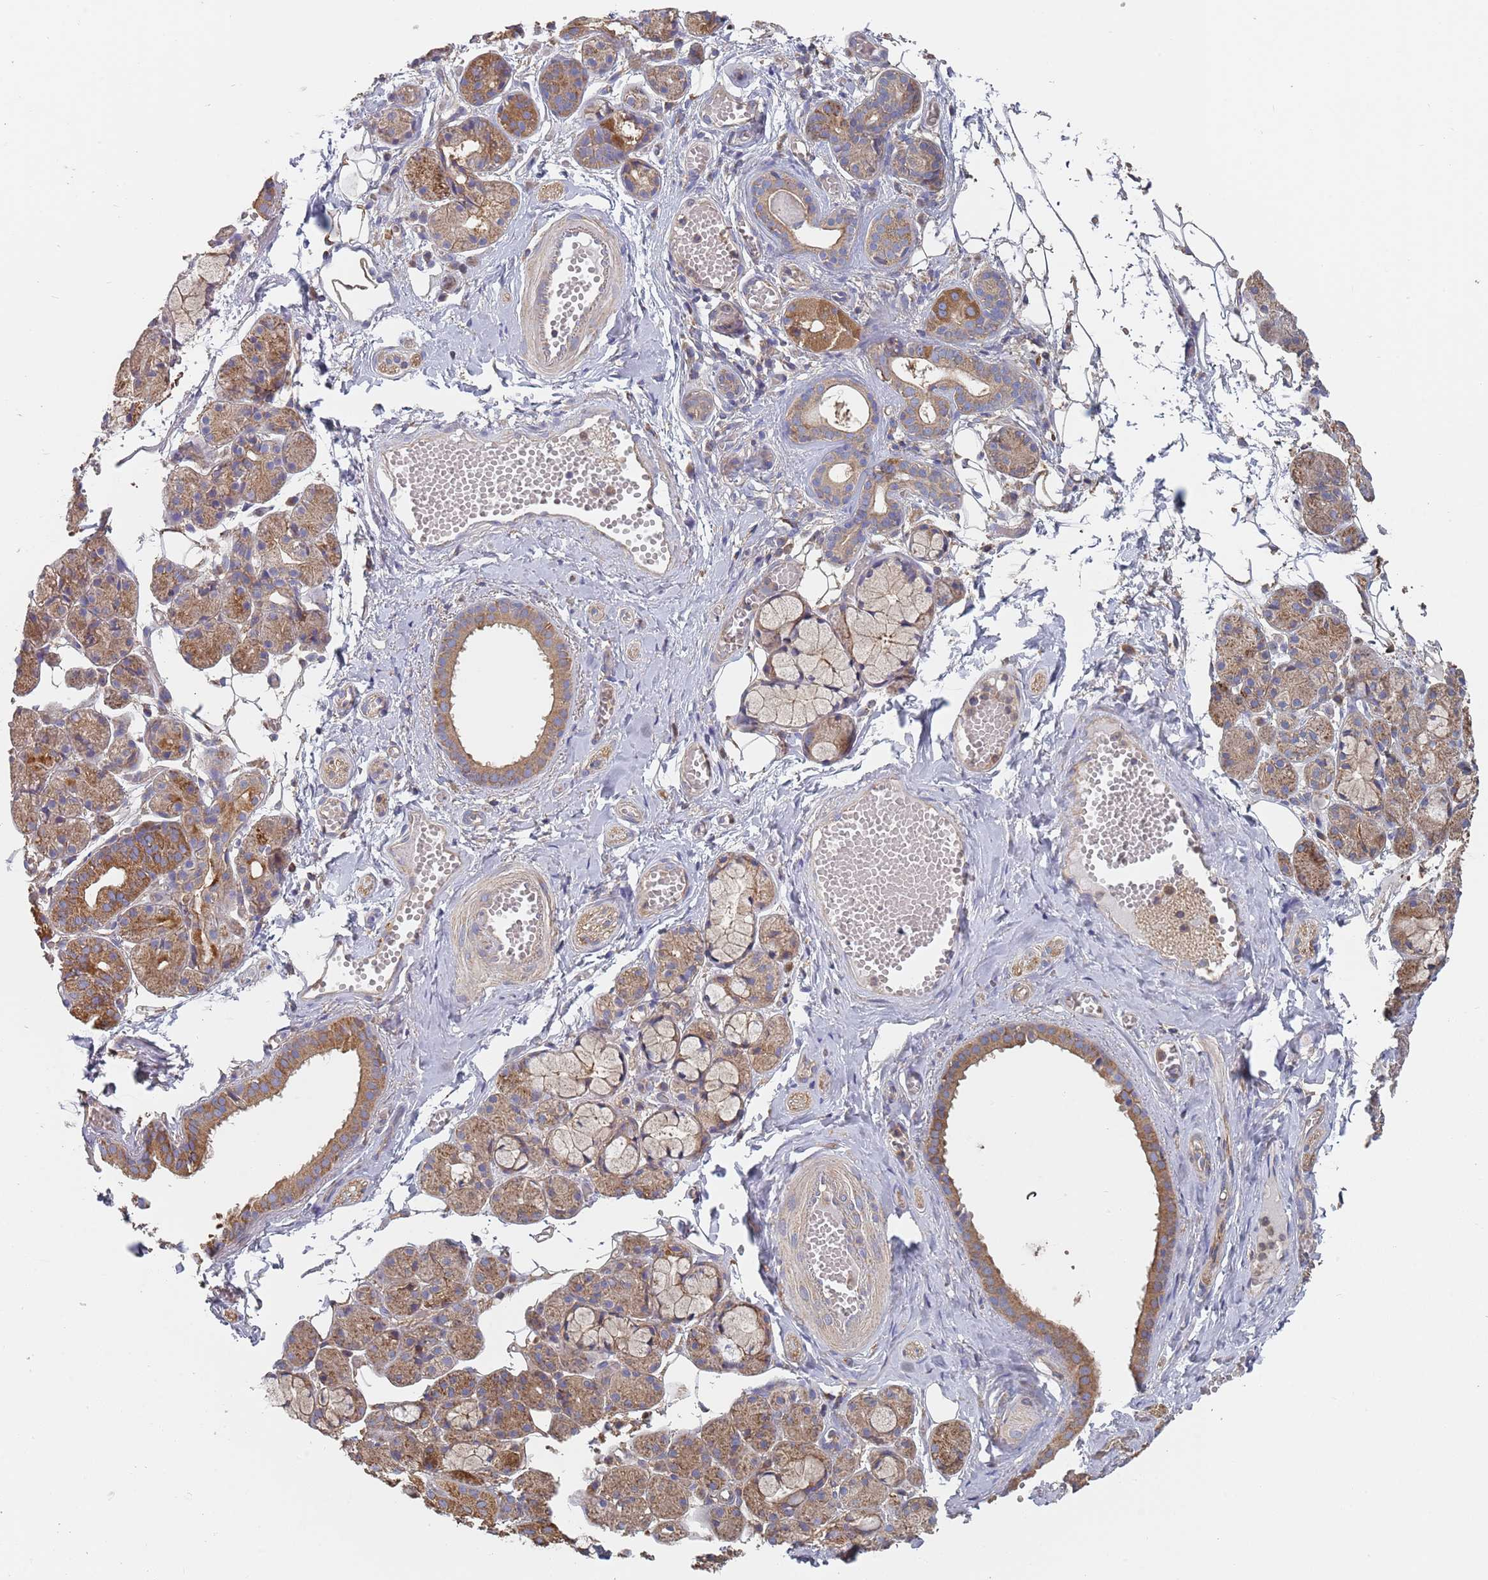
{"staining": {"intensity": "moderate", "quantity": ">75%", "location": "cytoplasmic/membranous"}, "tissue": "salivary gland", "cell_type": "Glandular cells", "image_type": "normal", "snomed": [{"axis": "morphology", "description": "Normal tissue, NOS"}, {"axis": "topography", "description": "Salivary gland"}], "caption": "IHC micrograph of benign salivary gland: salivary gland stained using immunohistochemistry demonstrates medium levels of moderate protein expression localized specifically in the cytoplasmic/membranous of glandular cells, appearing as a cytoplasmic/membranous brown color.", "gene": "GDI1", "patient": {"sex": "male", "age": 63}}